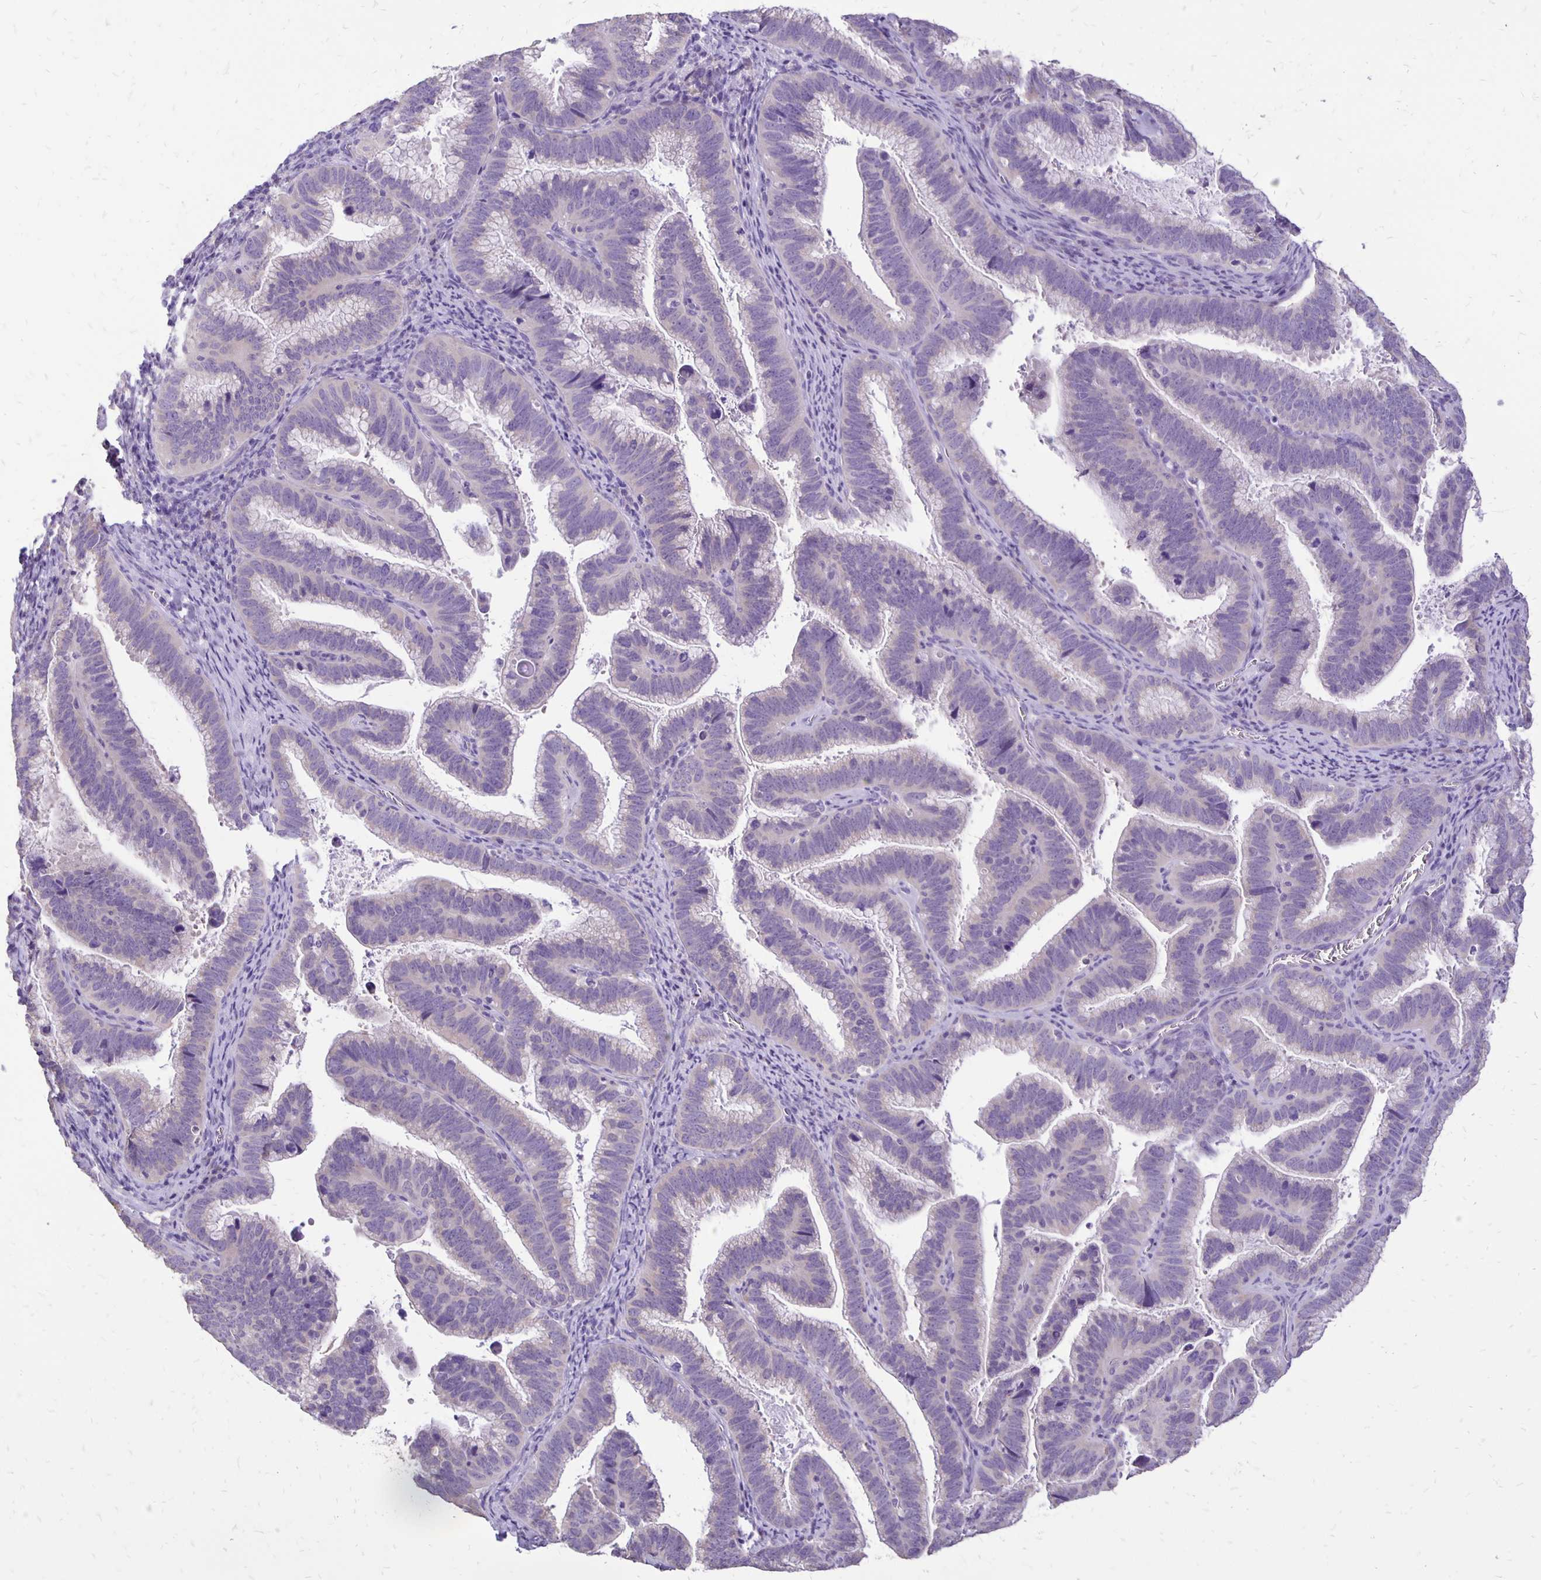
{"staining": {"intensity": "negative", "quantity": "none", "location": "none"}, "tissue": "cervical cancer", "cell_type": "Tumor cells", "image_type": "cancer", "snomed": [{"axis": "morphology", "description": "Adenocarcinoma, NOS"}, {"axis": "topography", "description": "Cervix"}], "caption": "IHC photomicrograph of human adenocarcinoma (cervical) stained for a protein (brown), which reveals no positivity in tumor cells.", "gene": "ANKRD45", "patient": {"sex": "female", "age": 61}}